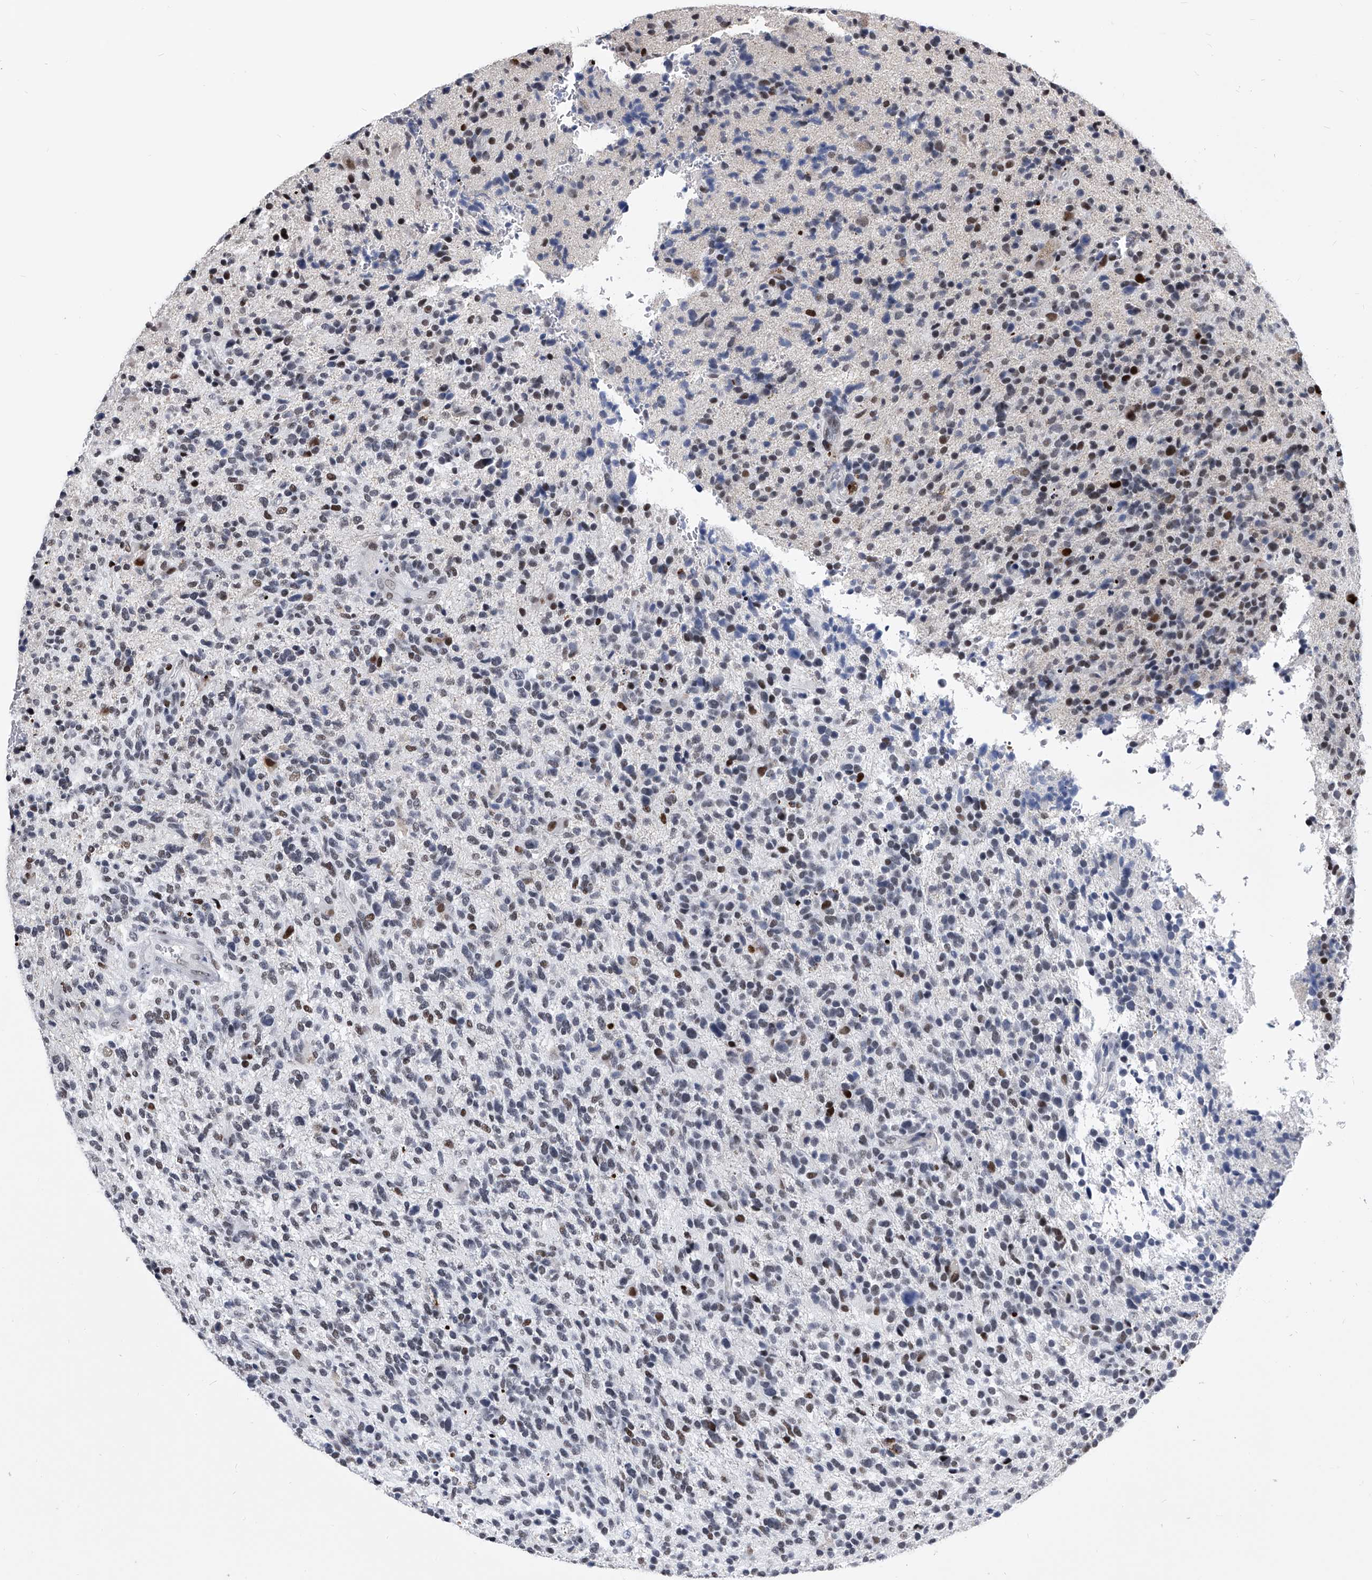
{"staining": {"intensity": "moderate", "quantity": "<25%", "location": "nuclear"}, "tissue": "glioma", "cell_type": "Tumor cells", "image_type": "cancer", "snomed": [{"axis": "morphology", "description": "Glioma, malignant, High grade"}, {"axis": "topography", "description": "Brain"}], "caption": "This is an image of immunohistochemistry (IHC) staining of glioma, which shows moderate expression in the nuclear of tumor cells.", "gene": "CMTR1", "patient": {"sex": "male", "age": 72}}